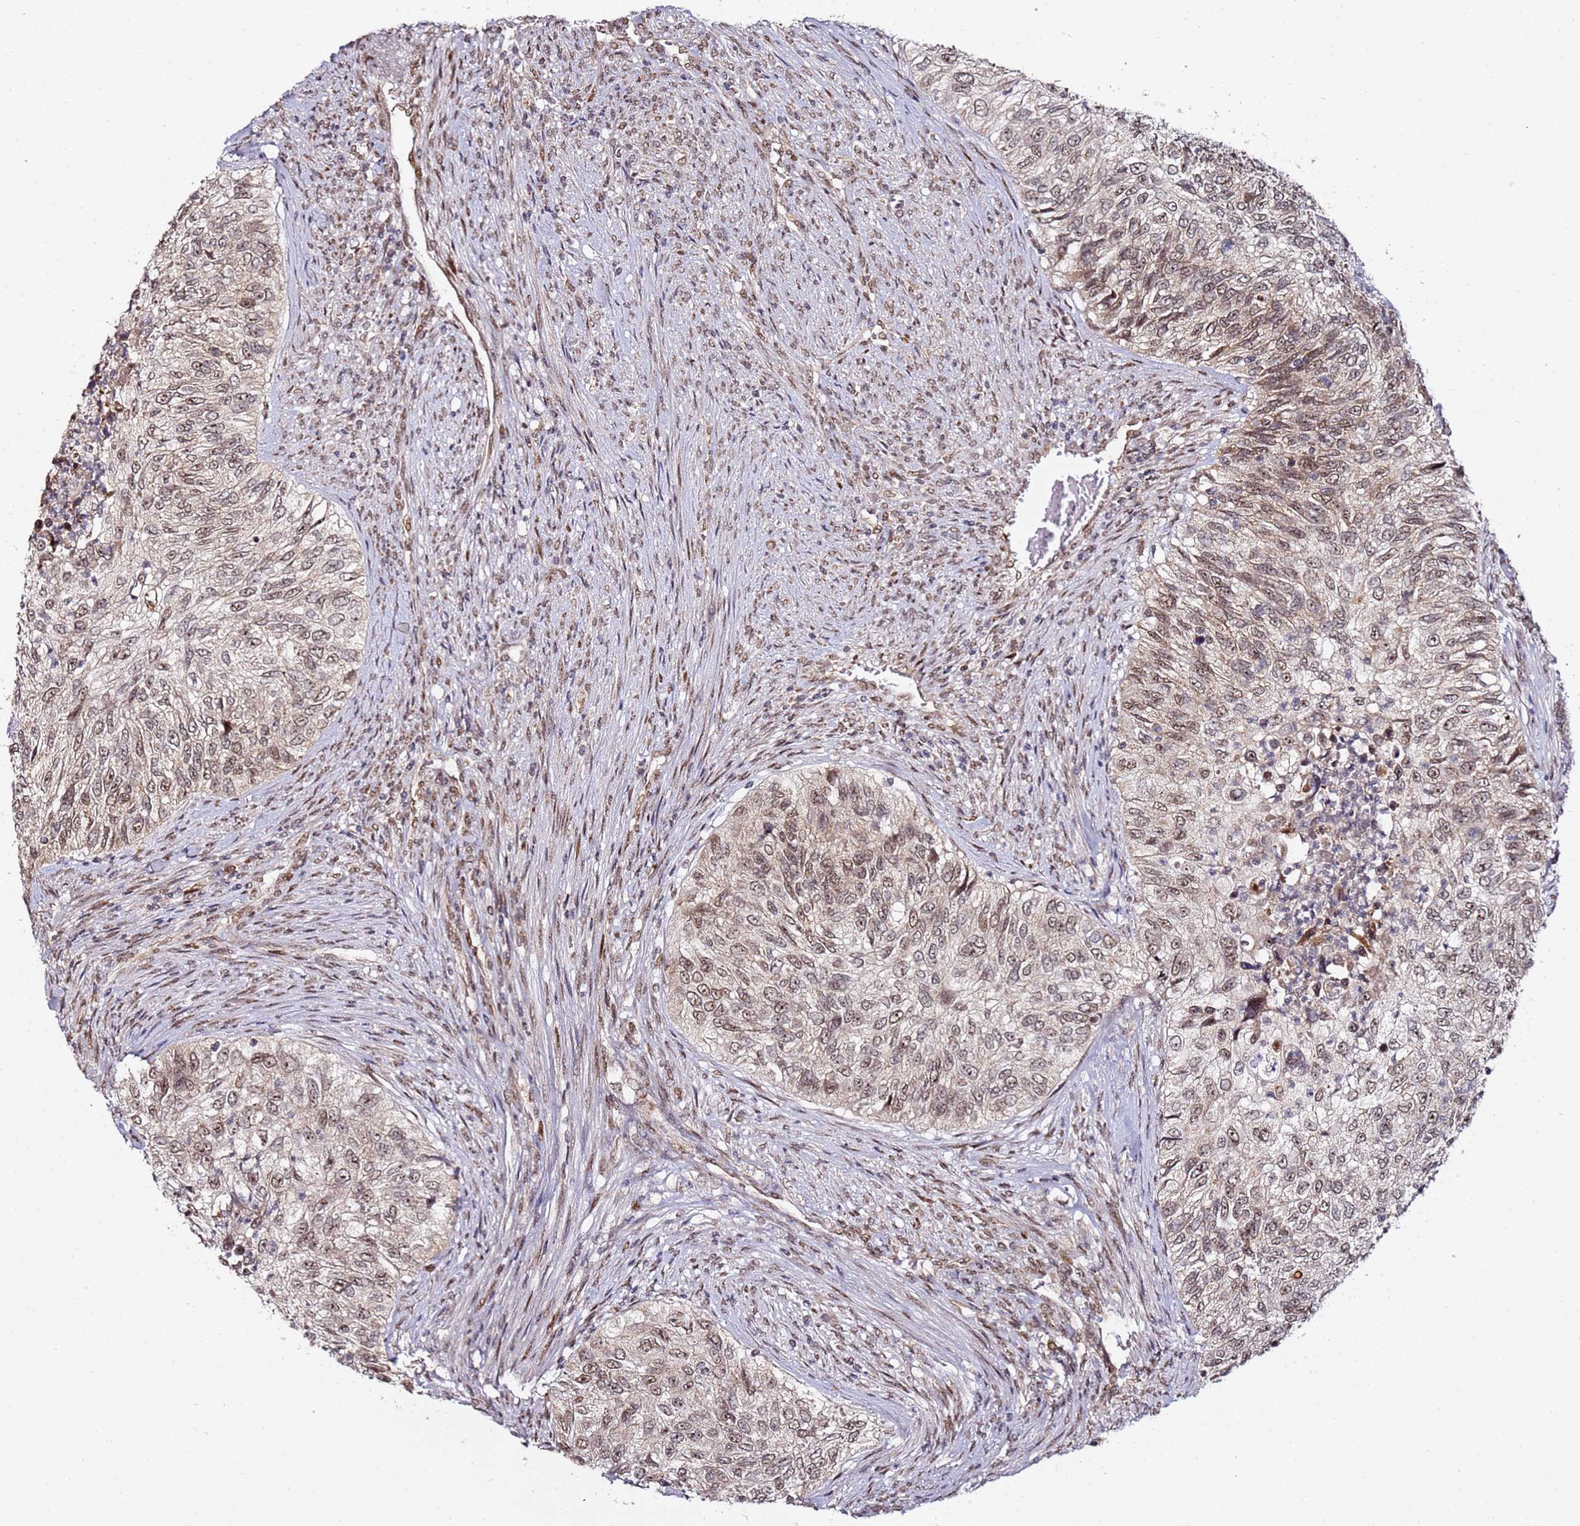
{"staining": {"intensity": "moderate", "quantity": ">75%", "location": "nuclear"}, "tissue": "urothelial cancer", "cell_type": "Tumor cells", "image_type": "cancer", "snomed": [{"axis": "morphology", "description": "Urothelial carcinoma, High grade"}, {"axis": "topography", "description": "Urinary bladder"}], "caption": "Brown immunohistochemical staining in human urothelial carcinoma (high-grade) displays moderate nuclear positivity in approximately >75% of tumor cells.", "gene": "TP53AIP1", "patient": {"sex": "female", "age": 60}}